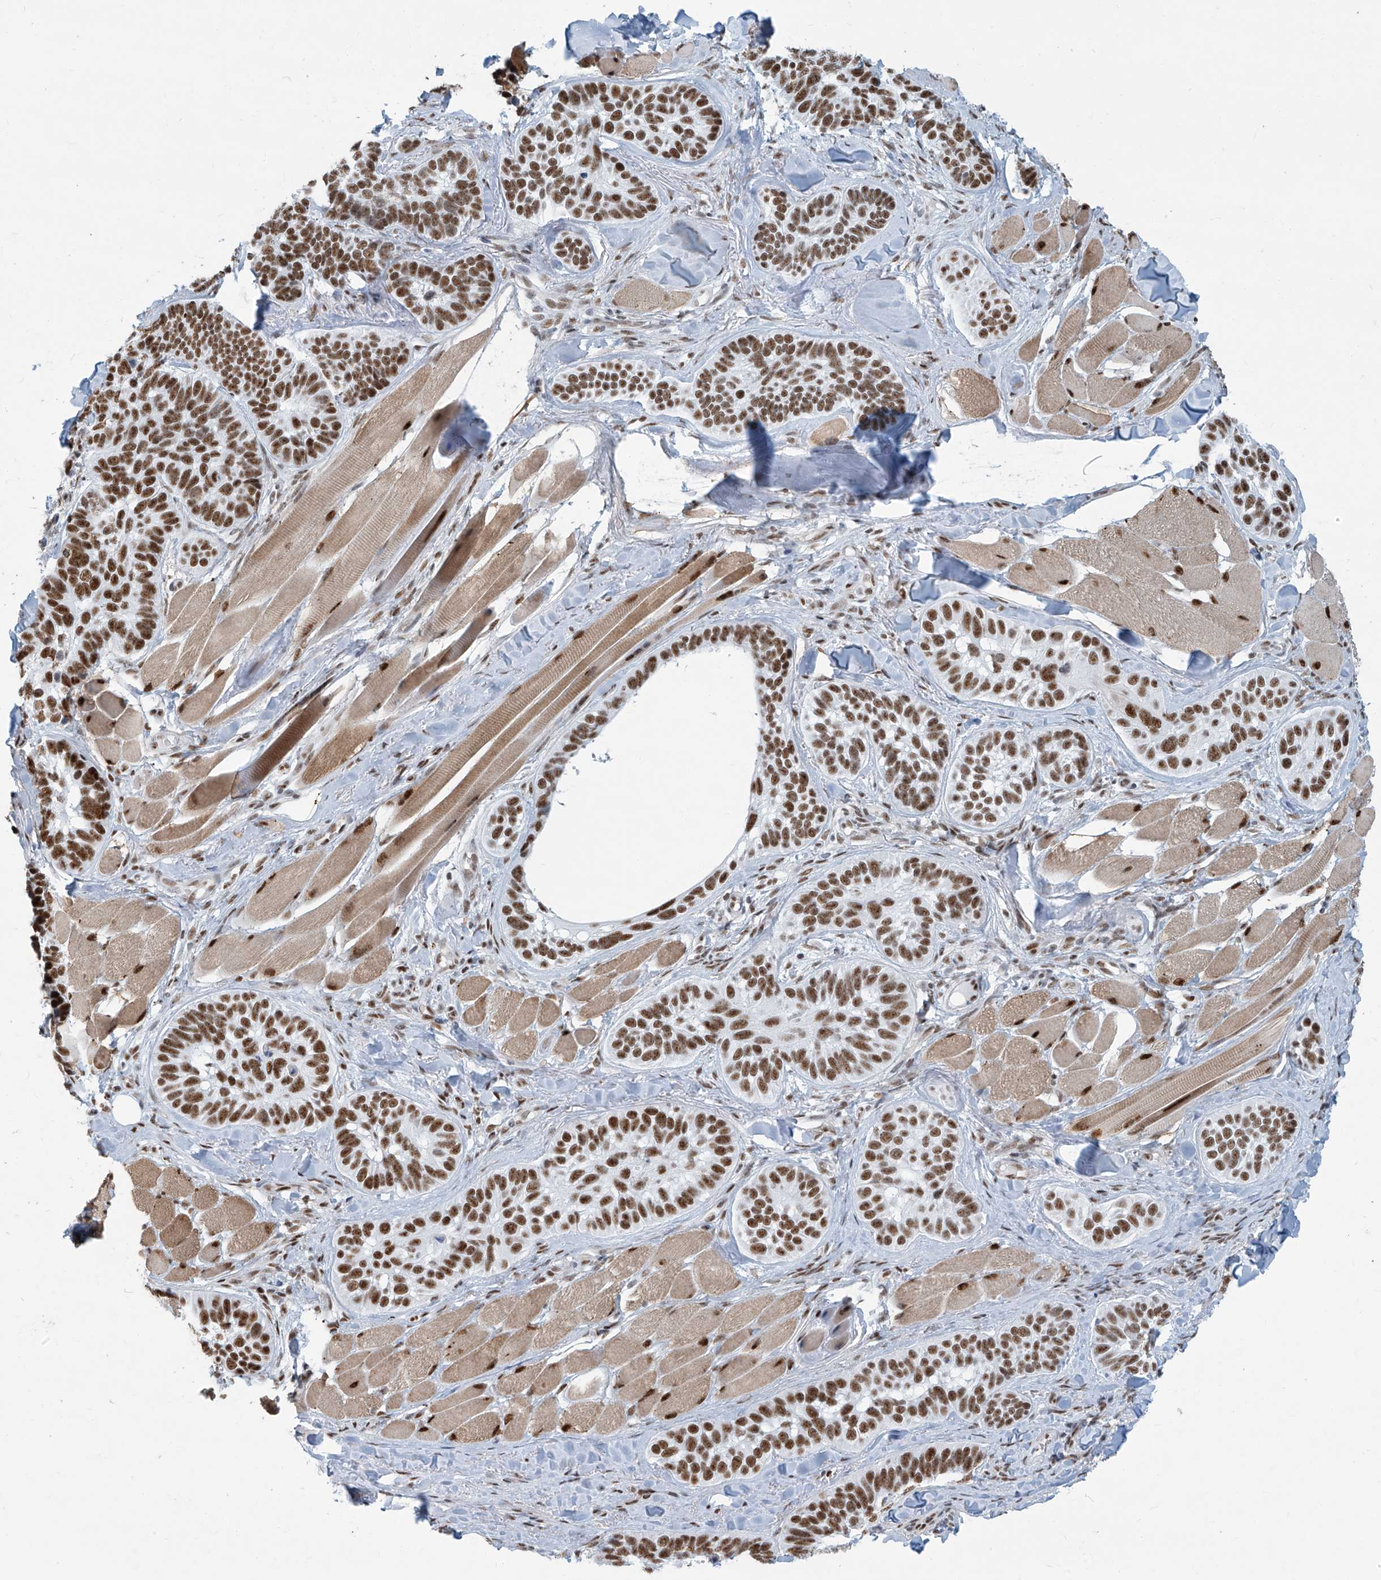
{"staining": {"intensity": "strong", "quantity": ">75%", "location": "nuclear"}, "tissue": "skin cancer", "cell_type": "Tumor cells", "image_type": "cancer", "snomed": [{"axis": "morphology", "description": "Basal cell carcinoma"}, {"axis": "topography", "description": "Skin"}], "caption": "This is a histology image of IHC staining of basal cell carcinoma (skin), which shows strong positivity in the nuclear of tumor cells.", "gene": "SARNP", "patient": {"sex": "male", "age": 62}}